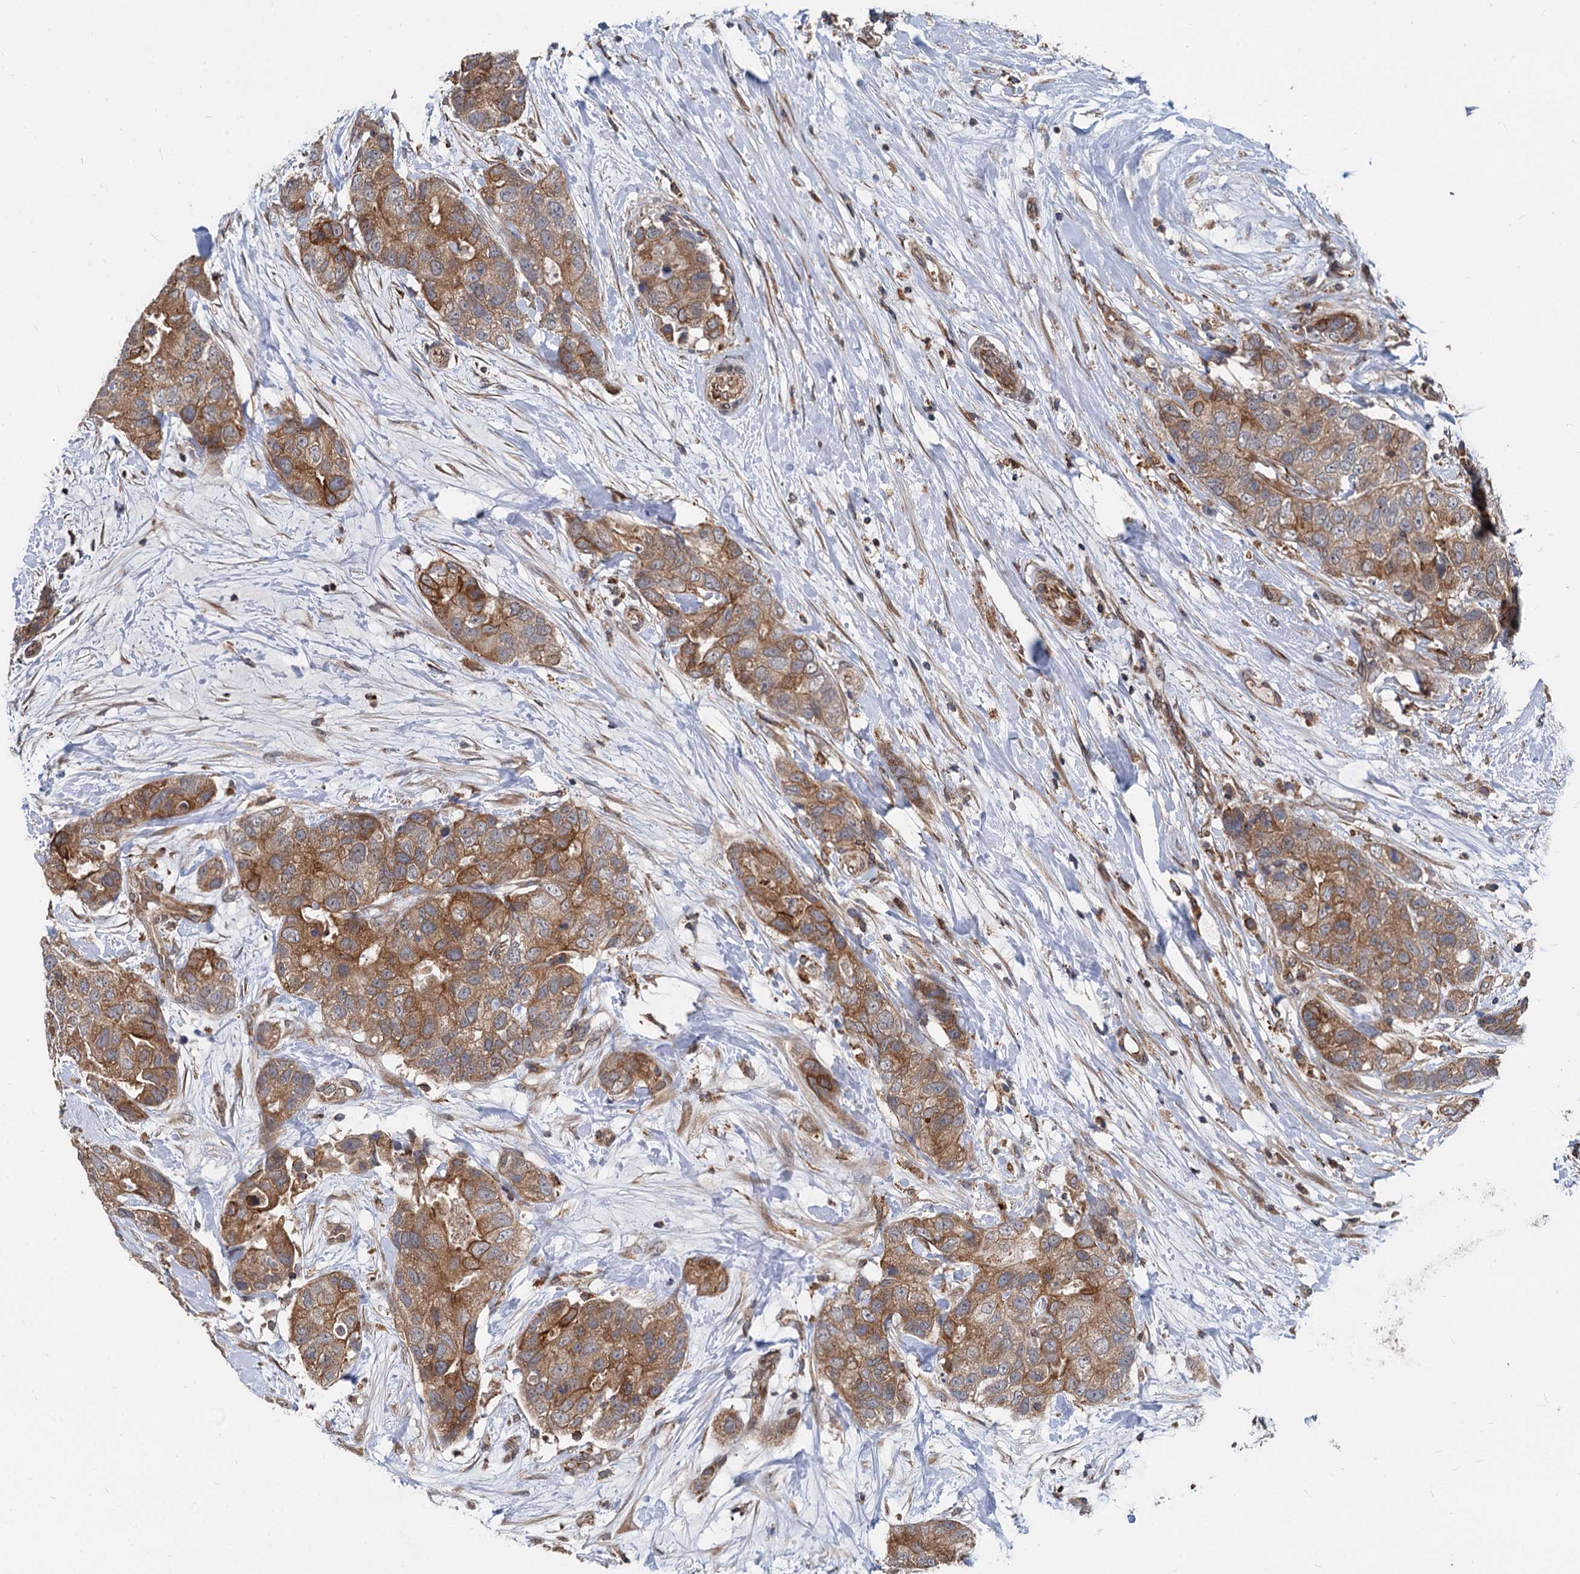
{"staining": {"intensity": "moderate", "quantity": ">75%", "location": "cytoplasmic/membranous"}, "tissue": "breast cancer", "cell_type": "Tumor cells", "image_type": "cancer", "snomed": [{"axis": "morphology", "description": "Duct carcinoma"}, {"axis": "topography", "description": "Breast"}], "caption": "Immunohistochemistry image of neoplastic tissue: human breast invasive ductal carcinoma stained using immunohistochemistry exhibits medium levels of moderate protein expression localized specifically in the cytoplasmic/membranous of tumor cells, appearing as a cytoplasmic/membranous brown color.", "gene": "STIM1", "patient": {"sex": "female", "age": 62}}